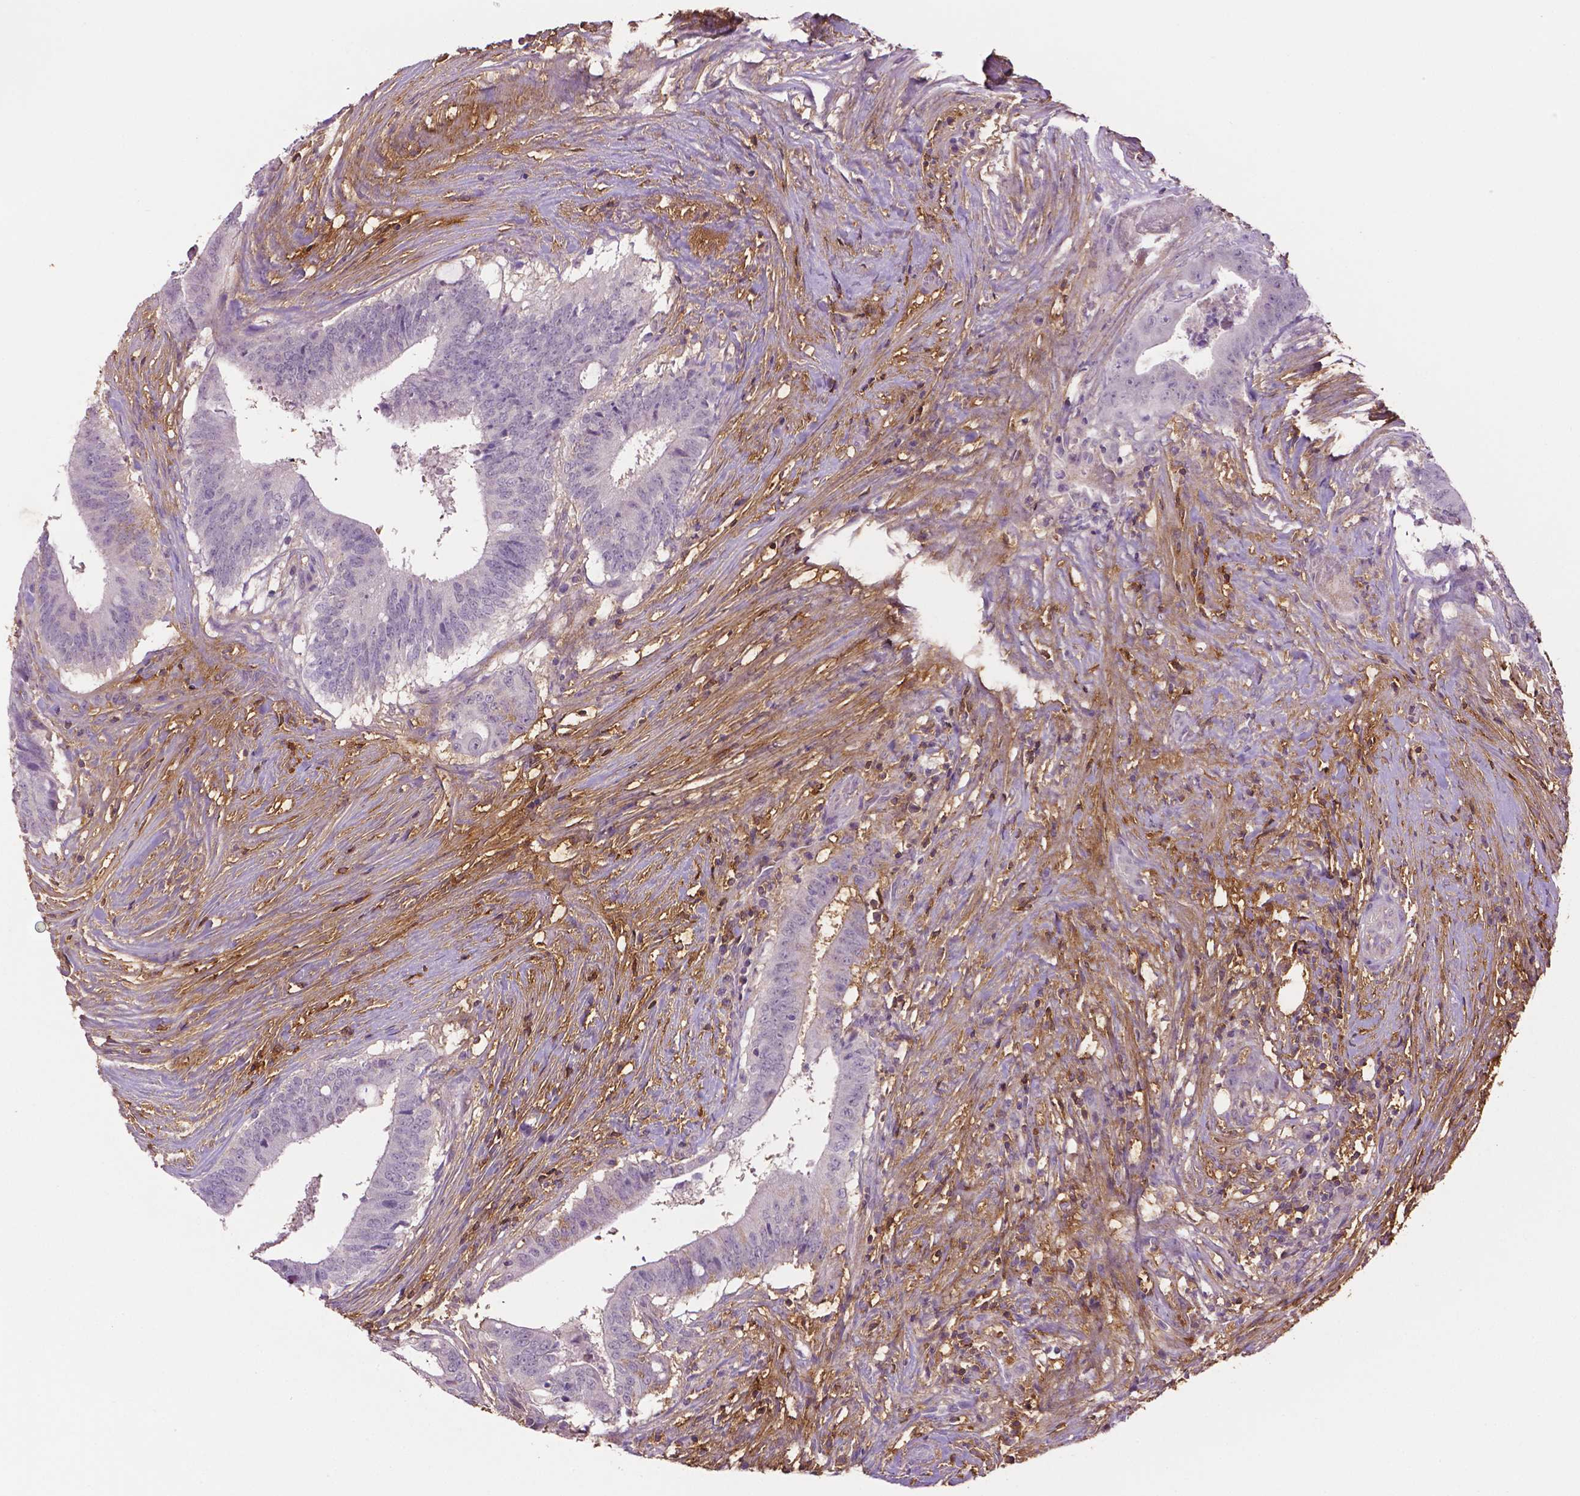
{"staining": {"intensity": "weak", "quantity": "<25%", "location": "nuclear"}, "tissue": "colorectal cancer", "cell_type": "Tumor cells", "image_type": "cancer", "snomed": [{"axis": "morphology", "description": "Adenocarcinoma, NOS"}, {"axis": "topography", "description": "Colon"}], "caption": "Colorectal cancer was stained to show a protein in brown. There is no significant expression in tumor cells.", "gene": "FBLN1", "patient": {"sex": "female", "age": 43}}